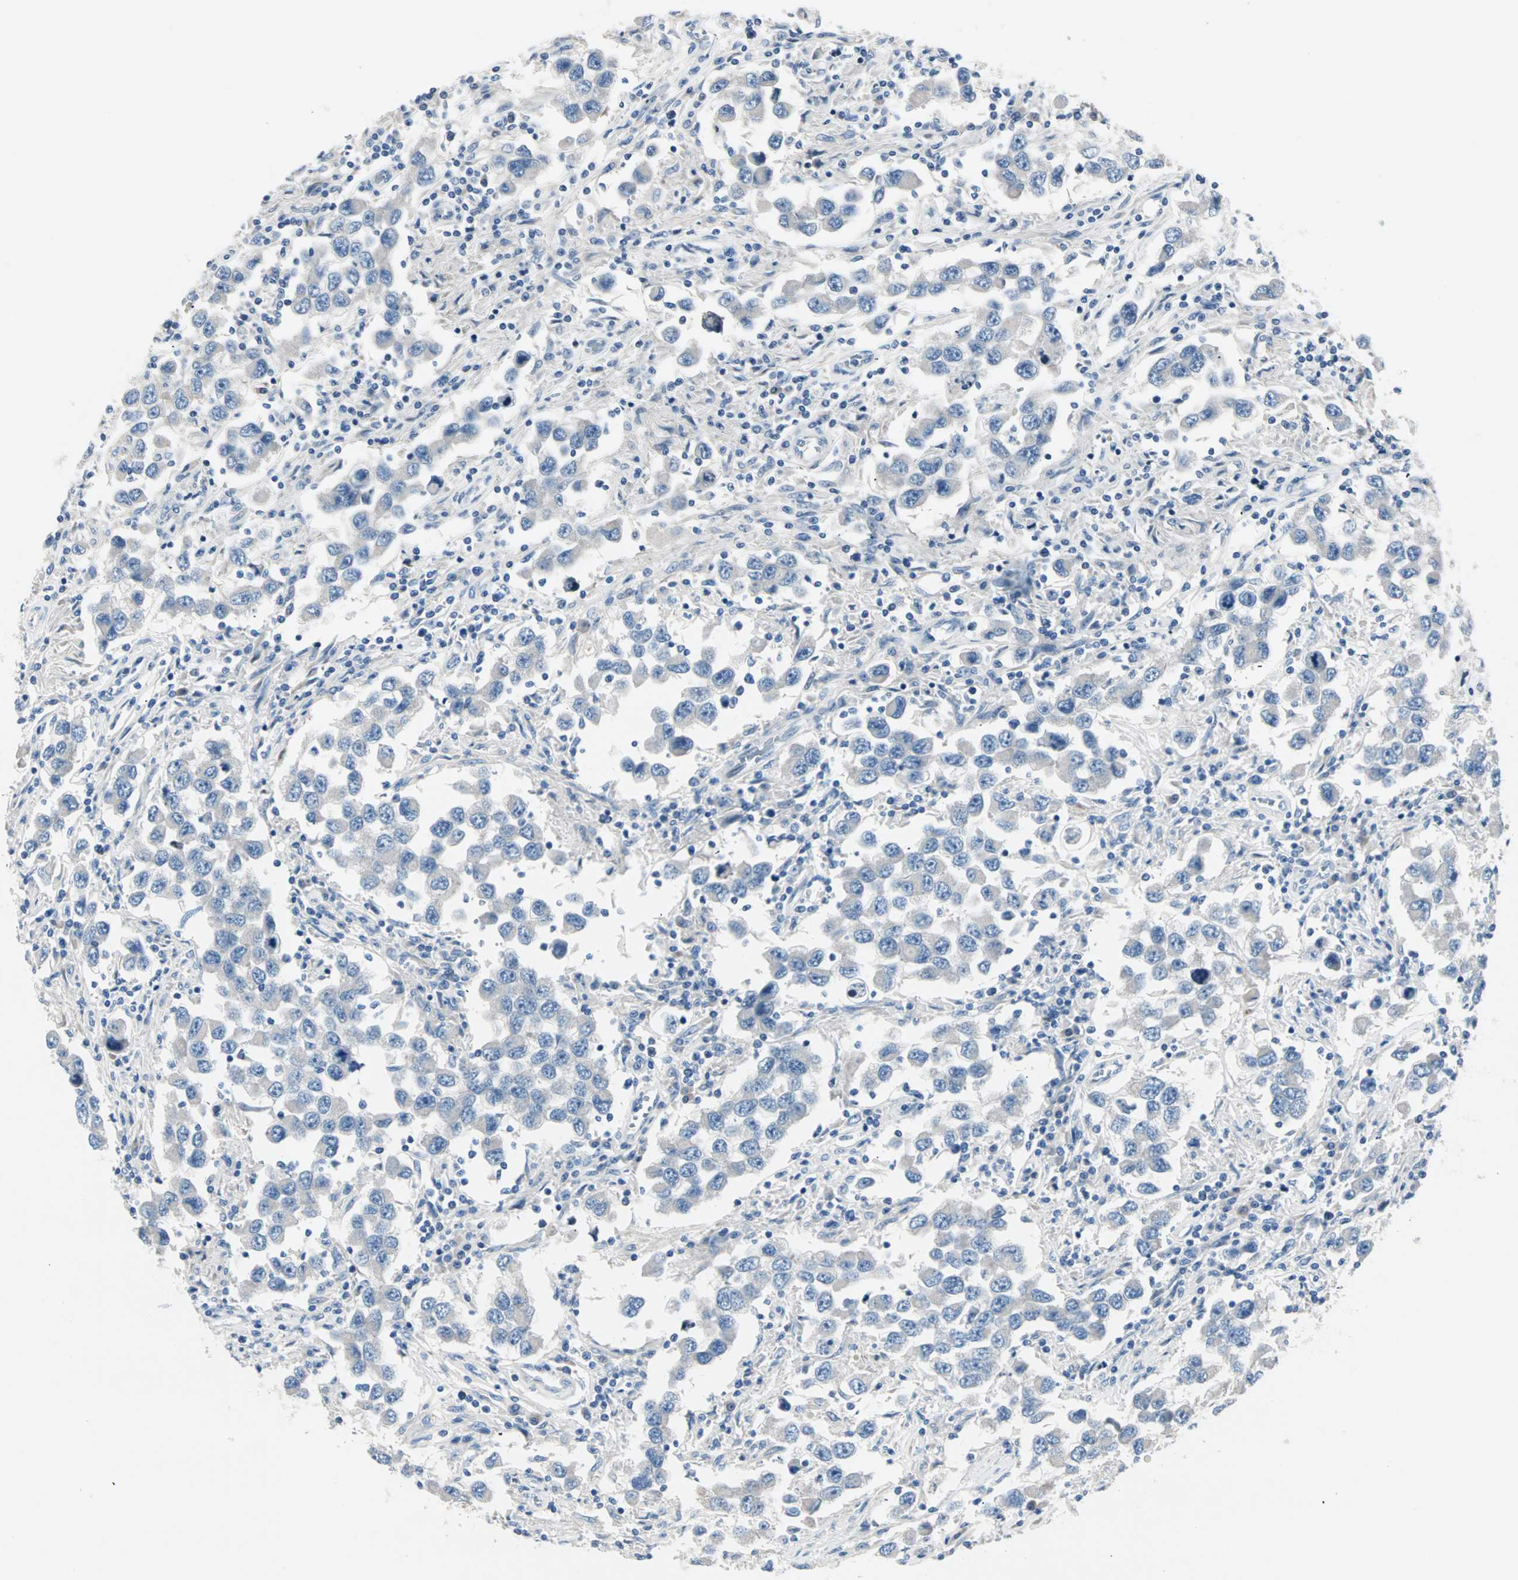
{"staining": {"intensity": "negative", "quantity": "none", "location": "none"}, "tissue": "testis cancer", "cell_type": "Tumor cells", "image_type": "cancer", "snomed": [{"axis": "morphology", "description": "Carcinoma, Embryonal, NOS"}, {"axis": "topography", "description": "Testis"}], "caption": "Immunohistochemistry (IHC) image of neoplastic tissue: testis cancer stained with DAB exhibits no significant protein expression in tumor cells. (Immunohistochemistry, brightfield microscopy, high magnification).", "gene": "NEFH", "patient": {"sex": "male", "age": 21}}